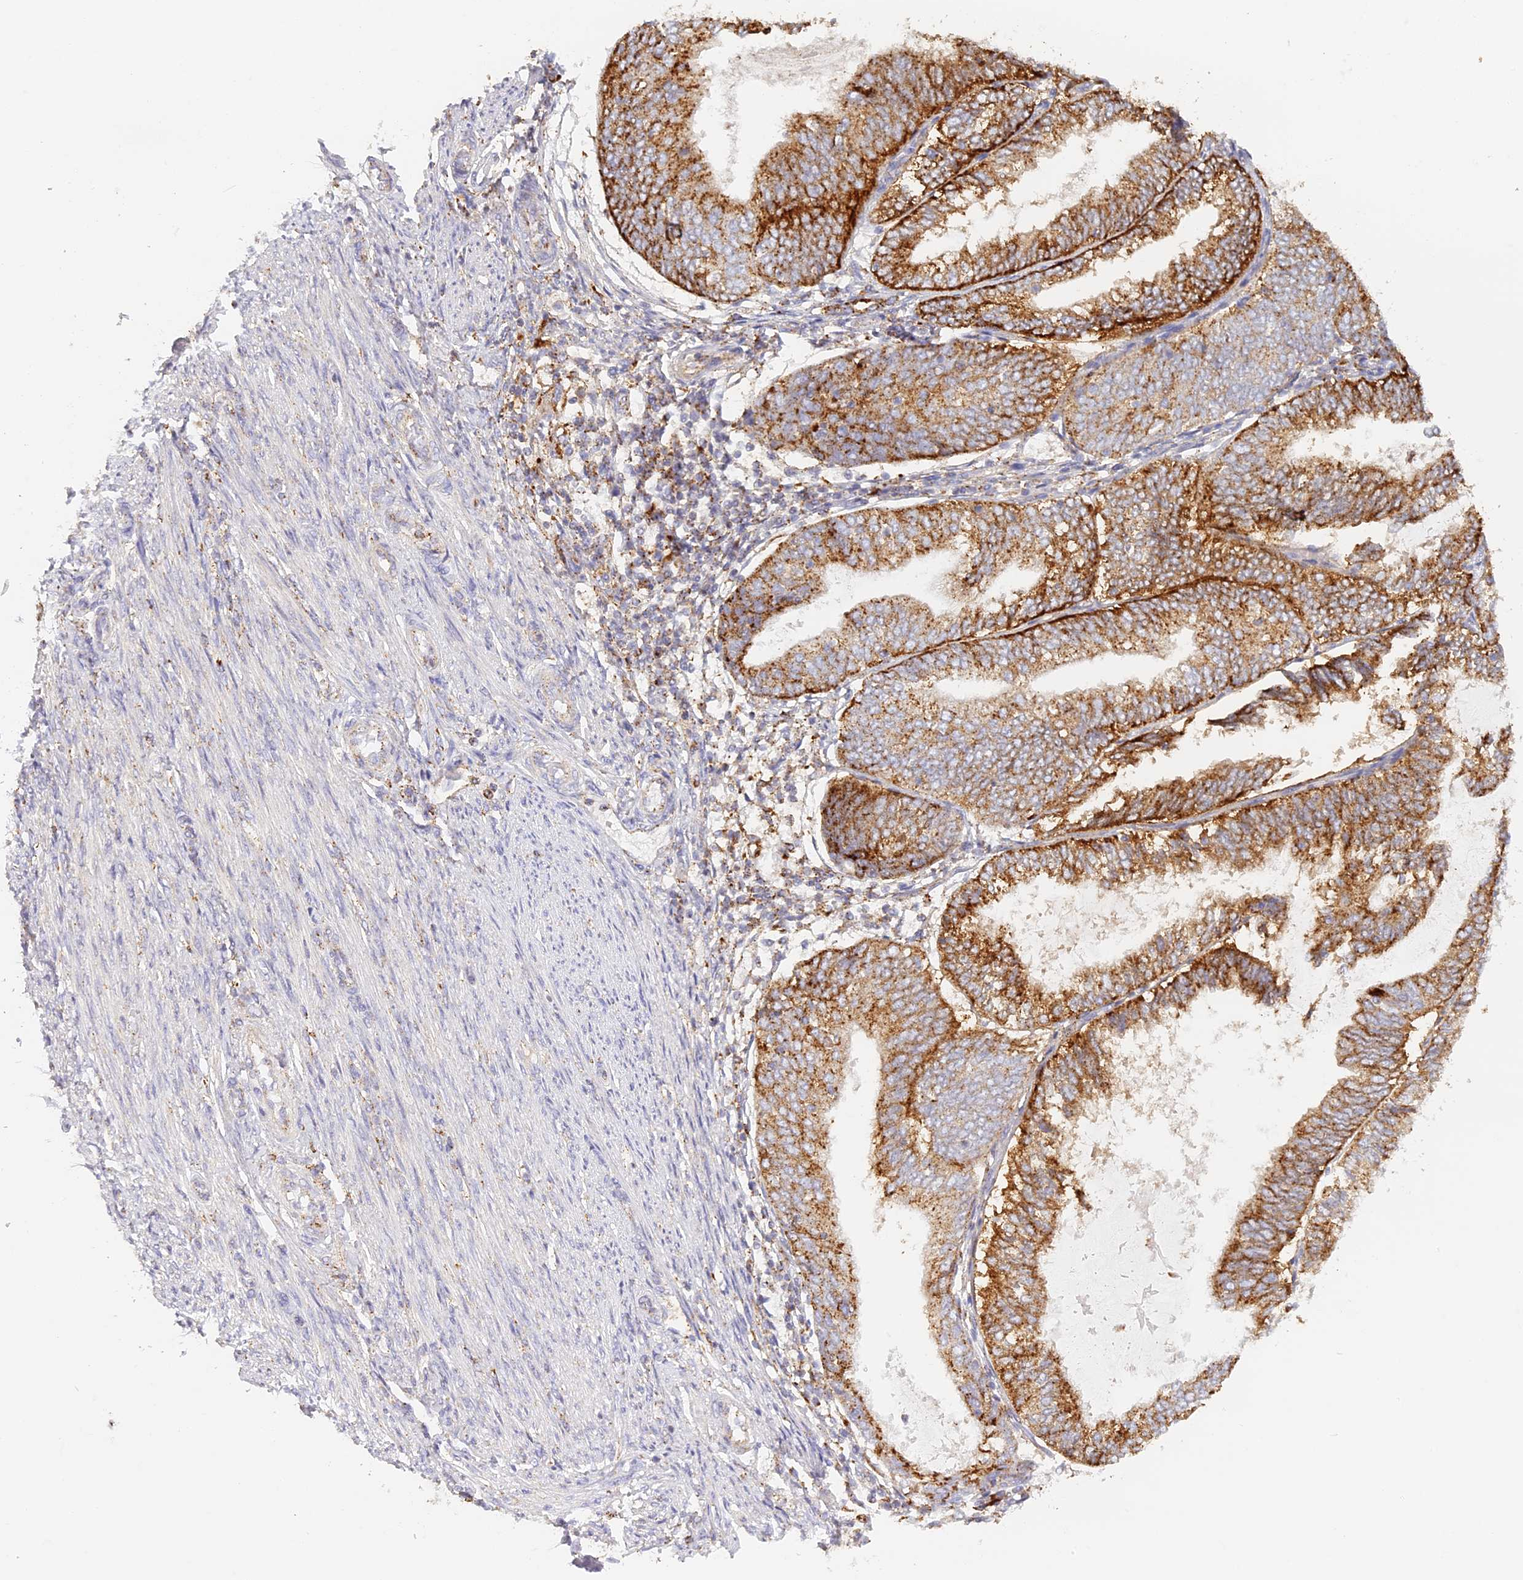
{"staining": {"intensity": "strong", "quantity": ">75%", "location": "cytoplasmic/membranous"}, "tissue": "endometrial cancer", "cell_type": "Tumor cells", "image_type": "cancer", "snomed": [{"axis": "morphology", "description": "Adenocarcinoma, NOS"}, {"axis": "topography", "description": "Endometrium"}], "caption": "Immunohistochemical staining of endometrial adenocarcinoma shows strong cytoplasmic/membranous protein positivity in about >75% of tumor cells.", "gene": "LAMP2", "patient": {"sex": "female", "age": 81}}